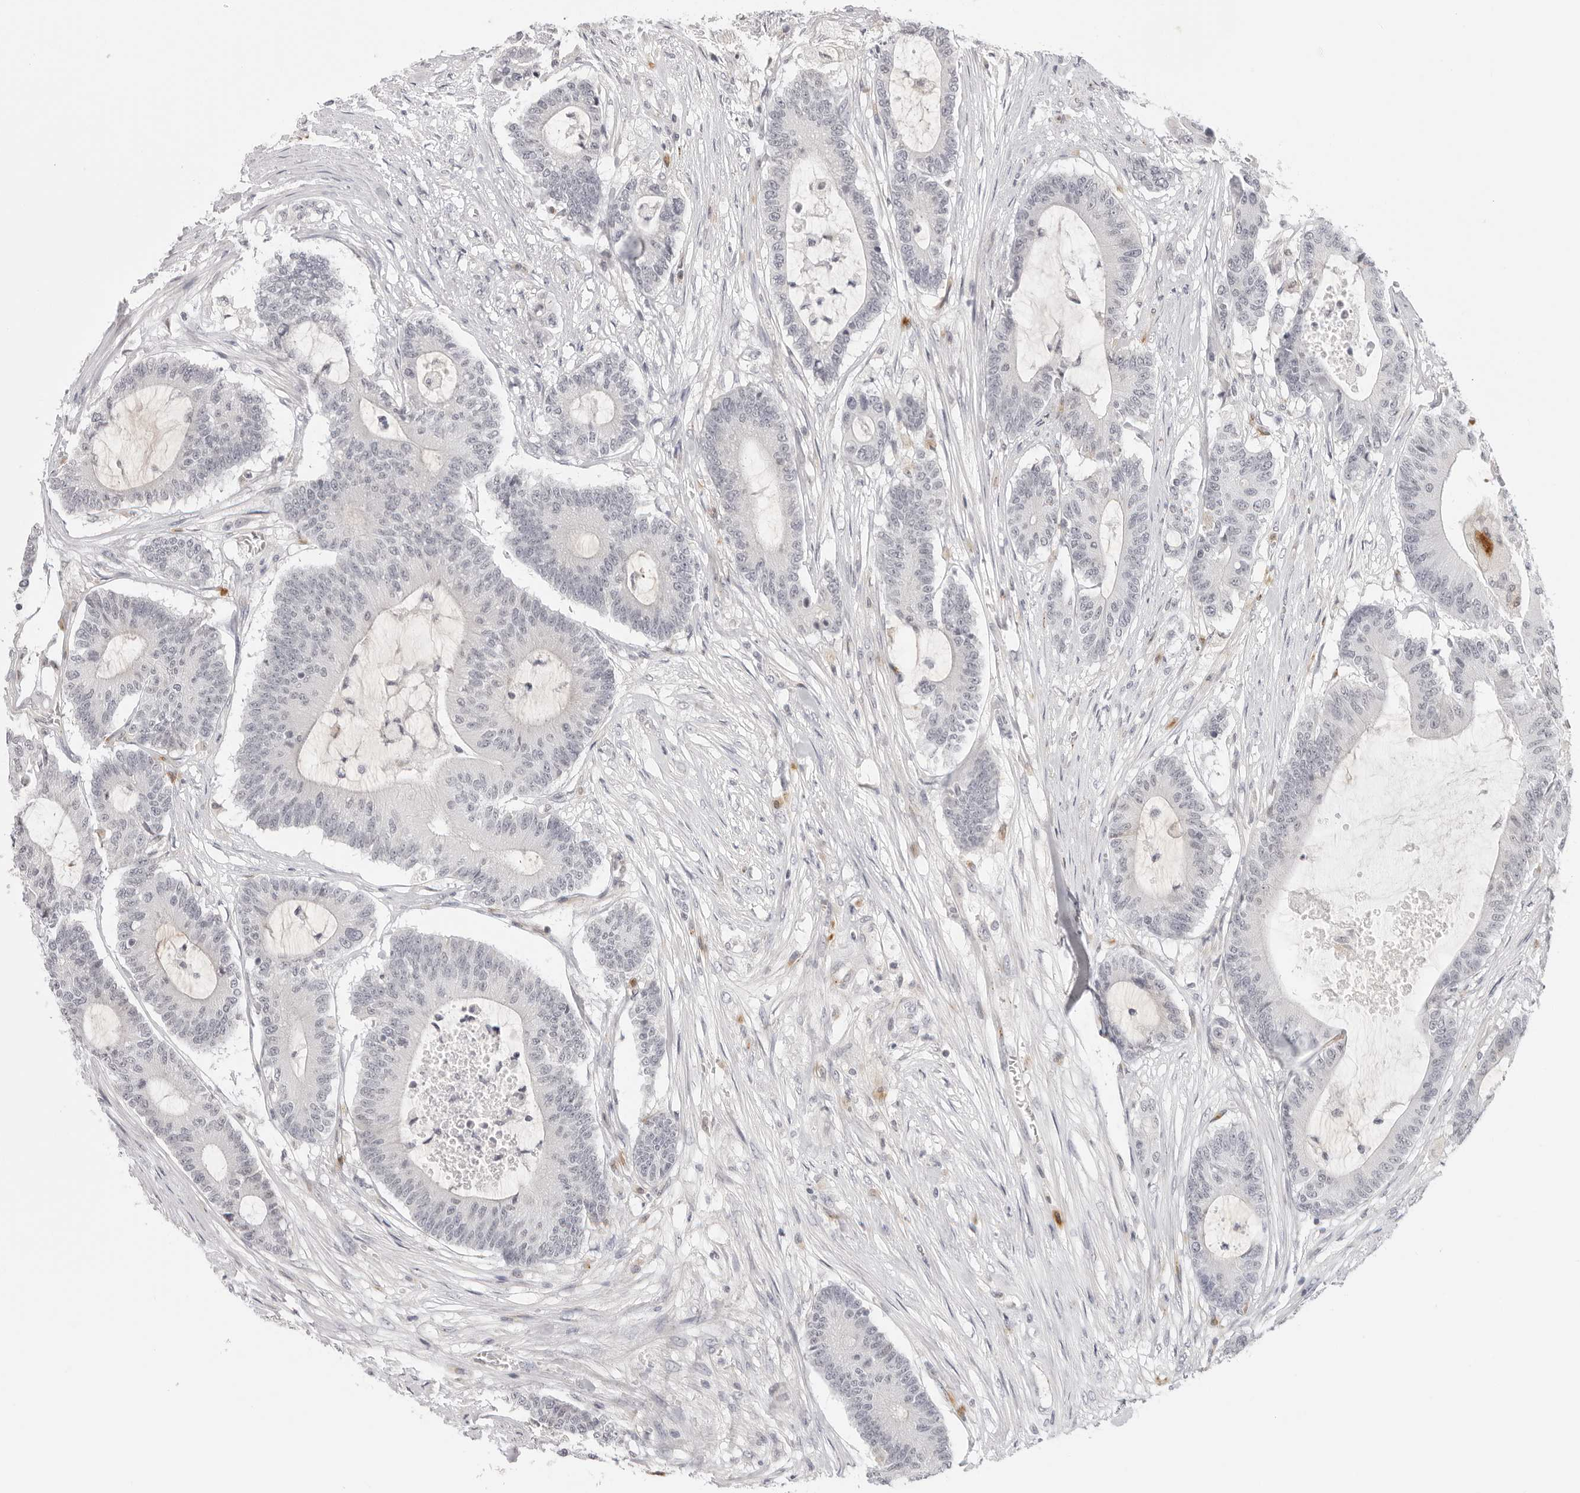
{"staining": {"intensity": "negative", "quantity": "none", "location": "none"}, "tissue": "colorectal cancer", "cell_type": "Tumor cells", "image_type": "cancer", "snomed": [{"axis": "morphology", "description": "Adenocarcinoma, NOS"}, {"axis": "topography", "description": "Colon"}], "caption": "DAB (3,3'-diaminobenzidine) immunohistochemical staining of colorectal adenocarcinoma displays no significant staining in tumor cells.", "gene": "STRADB", "patient": {"sex": "female", "age": 84}}